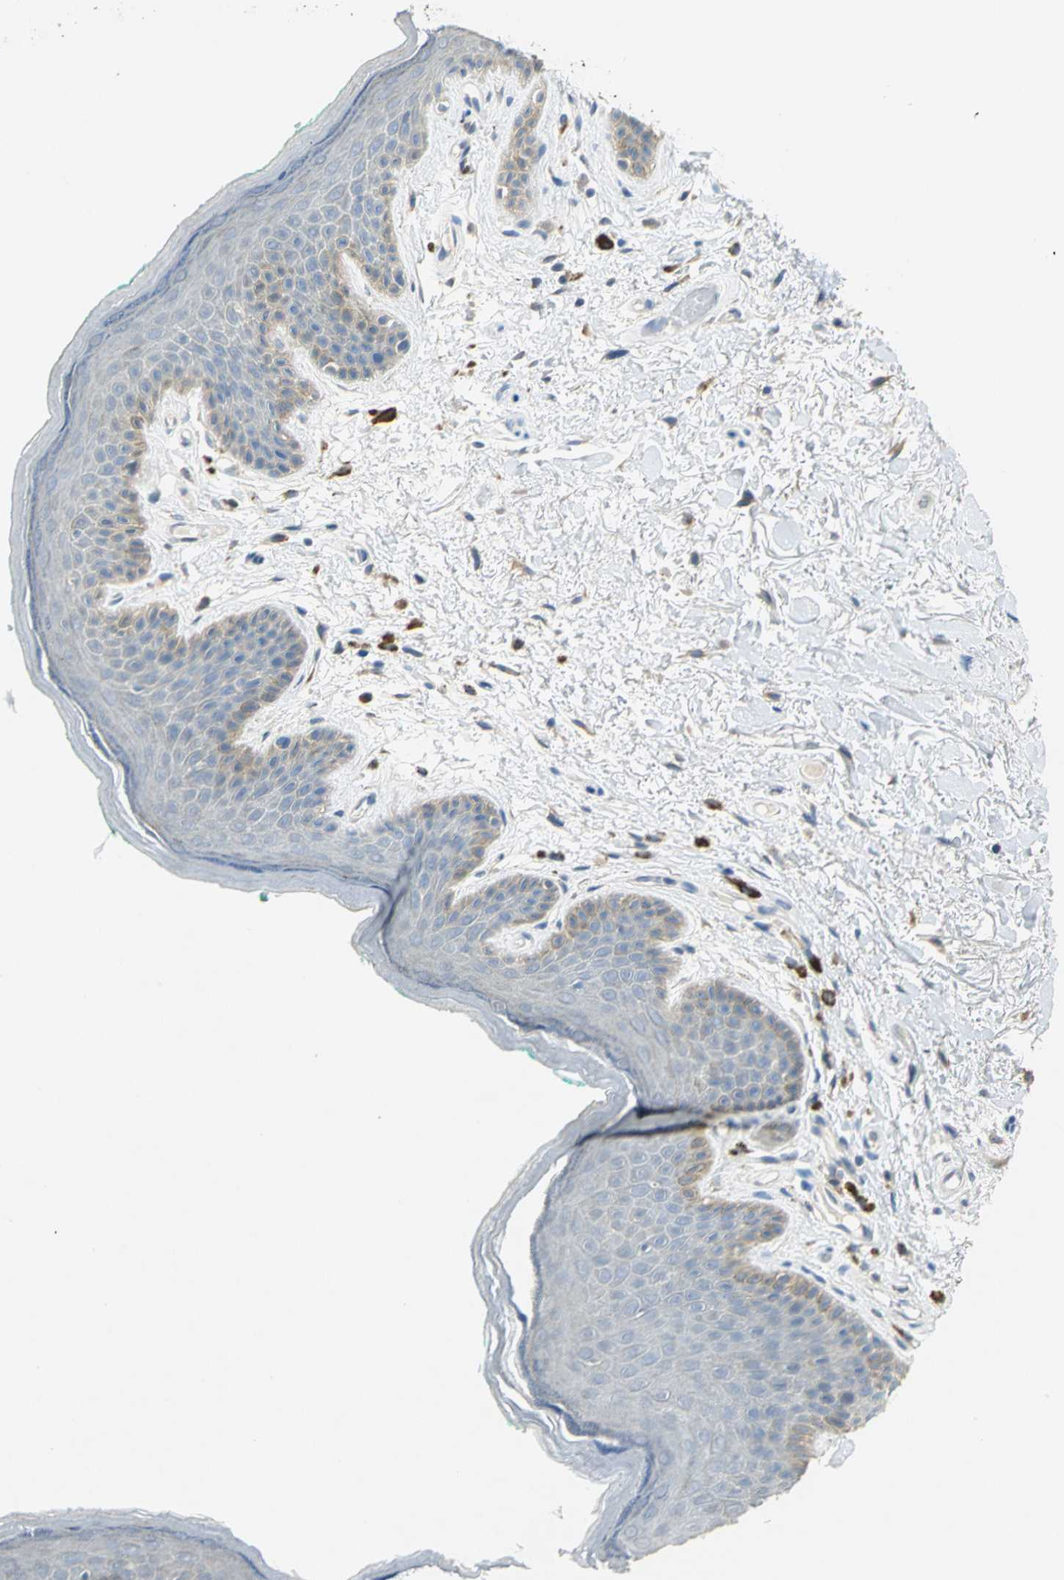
{"staining": {"intensity": "weak", "quantity": "<25%", "location": "cytoplasmic/membranous"}, "tissue": "skin", "cell_type": "Epidermal cells", "image_type": "normal", "snomed": [{"axis": "morphology", "description": "Normal tissue, NOS"}, {"axis": "topography", "description": "Anal"}], "caption": "This is an IHC photomicrograph of unremarkable skin. There is no positivity in epidermal cells.", "gene": "IL17RB", "patient": {"sex": "male", "age": 74}}